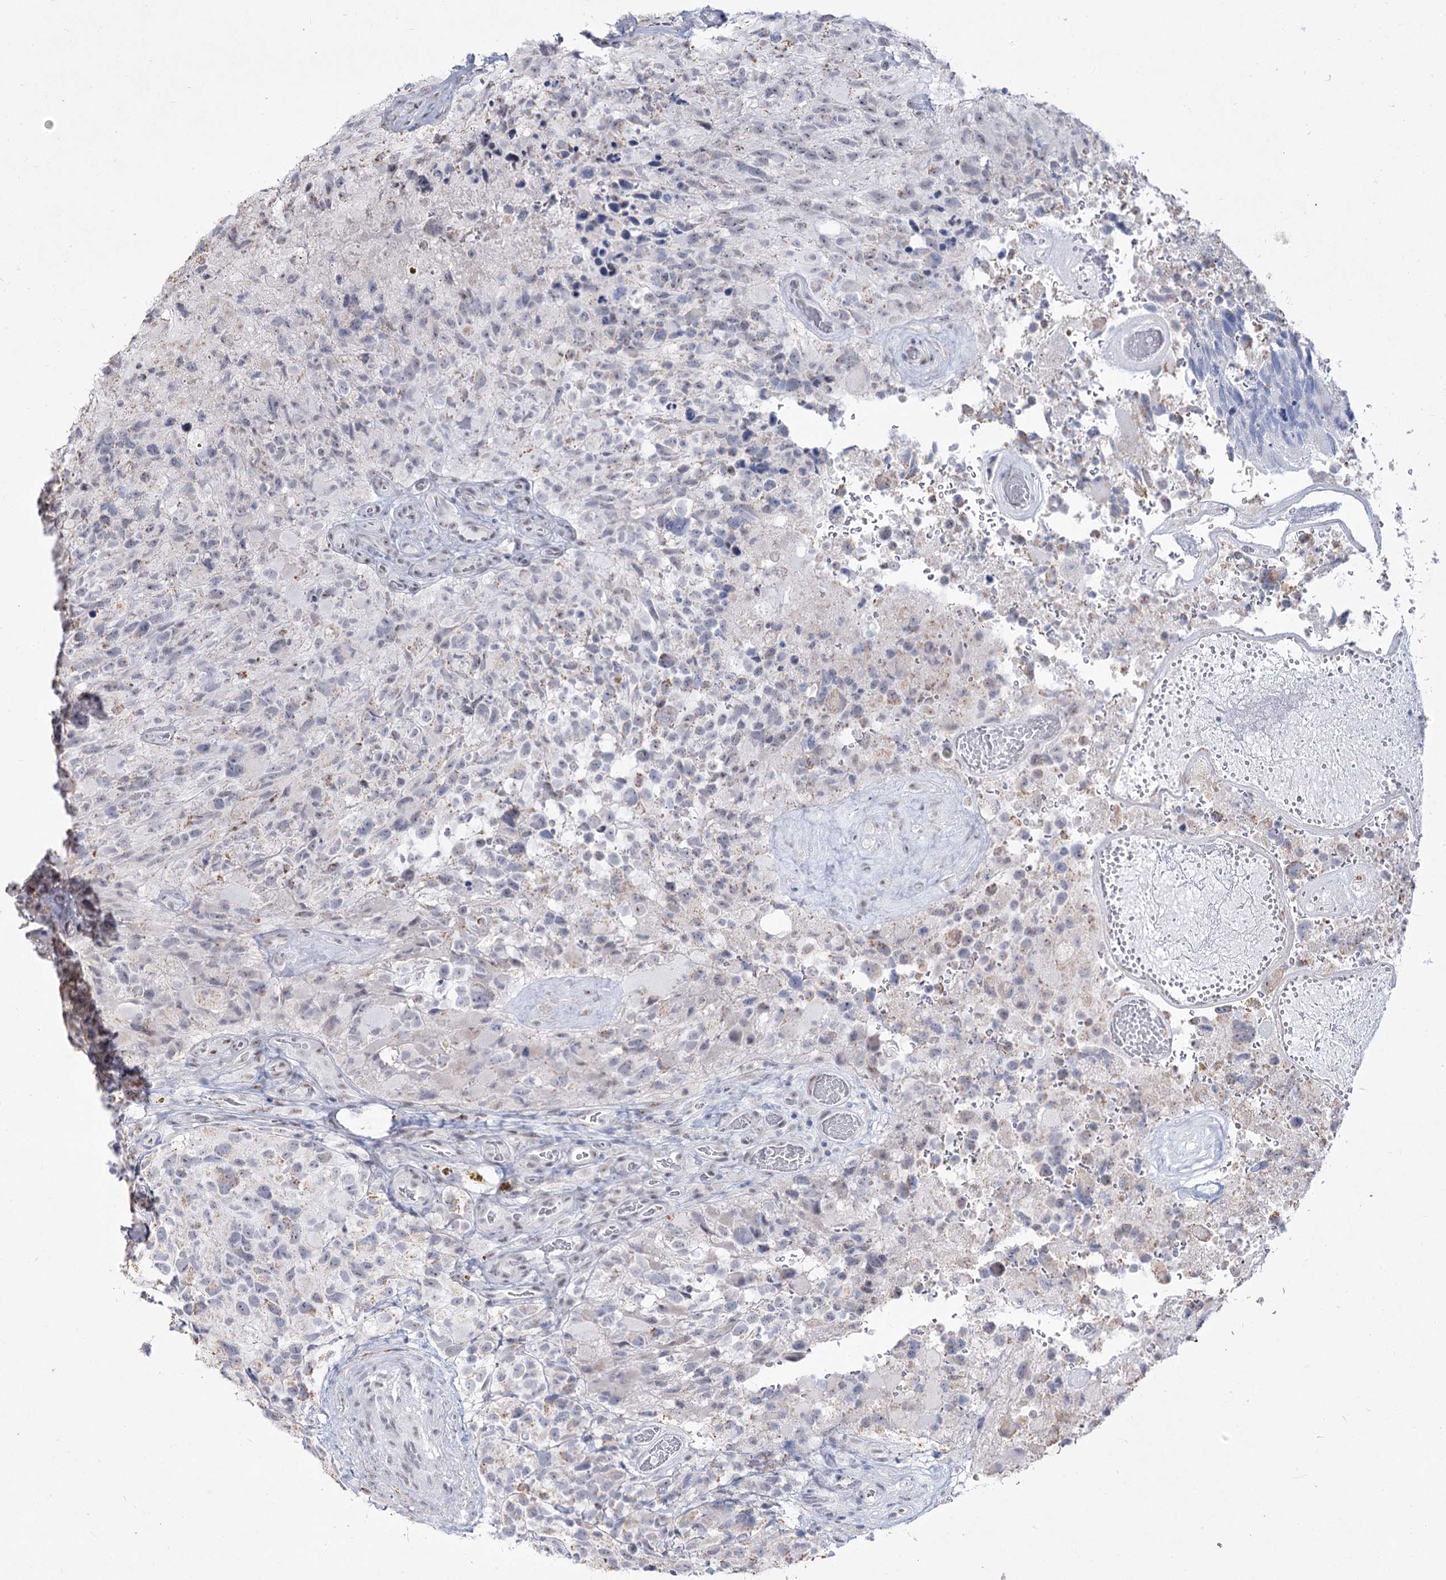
{"staining": {"intensity": "negative", "quantity": "none", "location": "none"}, "tissue": "glioma", "cell_type": "Tumor cells", "image_type": "cancer", "snomed": [{"axis": "morphology", "description": "Glioma, malignant, High grade"}, {"axis": "topography", "description": "Brain"}], "caption": "An image of human glioma is negative for staining in tumor cells. (Stains: DAB (3,3'-diaminobenzidine) immunohistochemistry with hematoxylin counter stain, Microscopy: brightfield microscopy at high magnification).", "gene": "DDX50", "patient": {"sex": "male", "age": 69}}